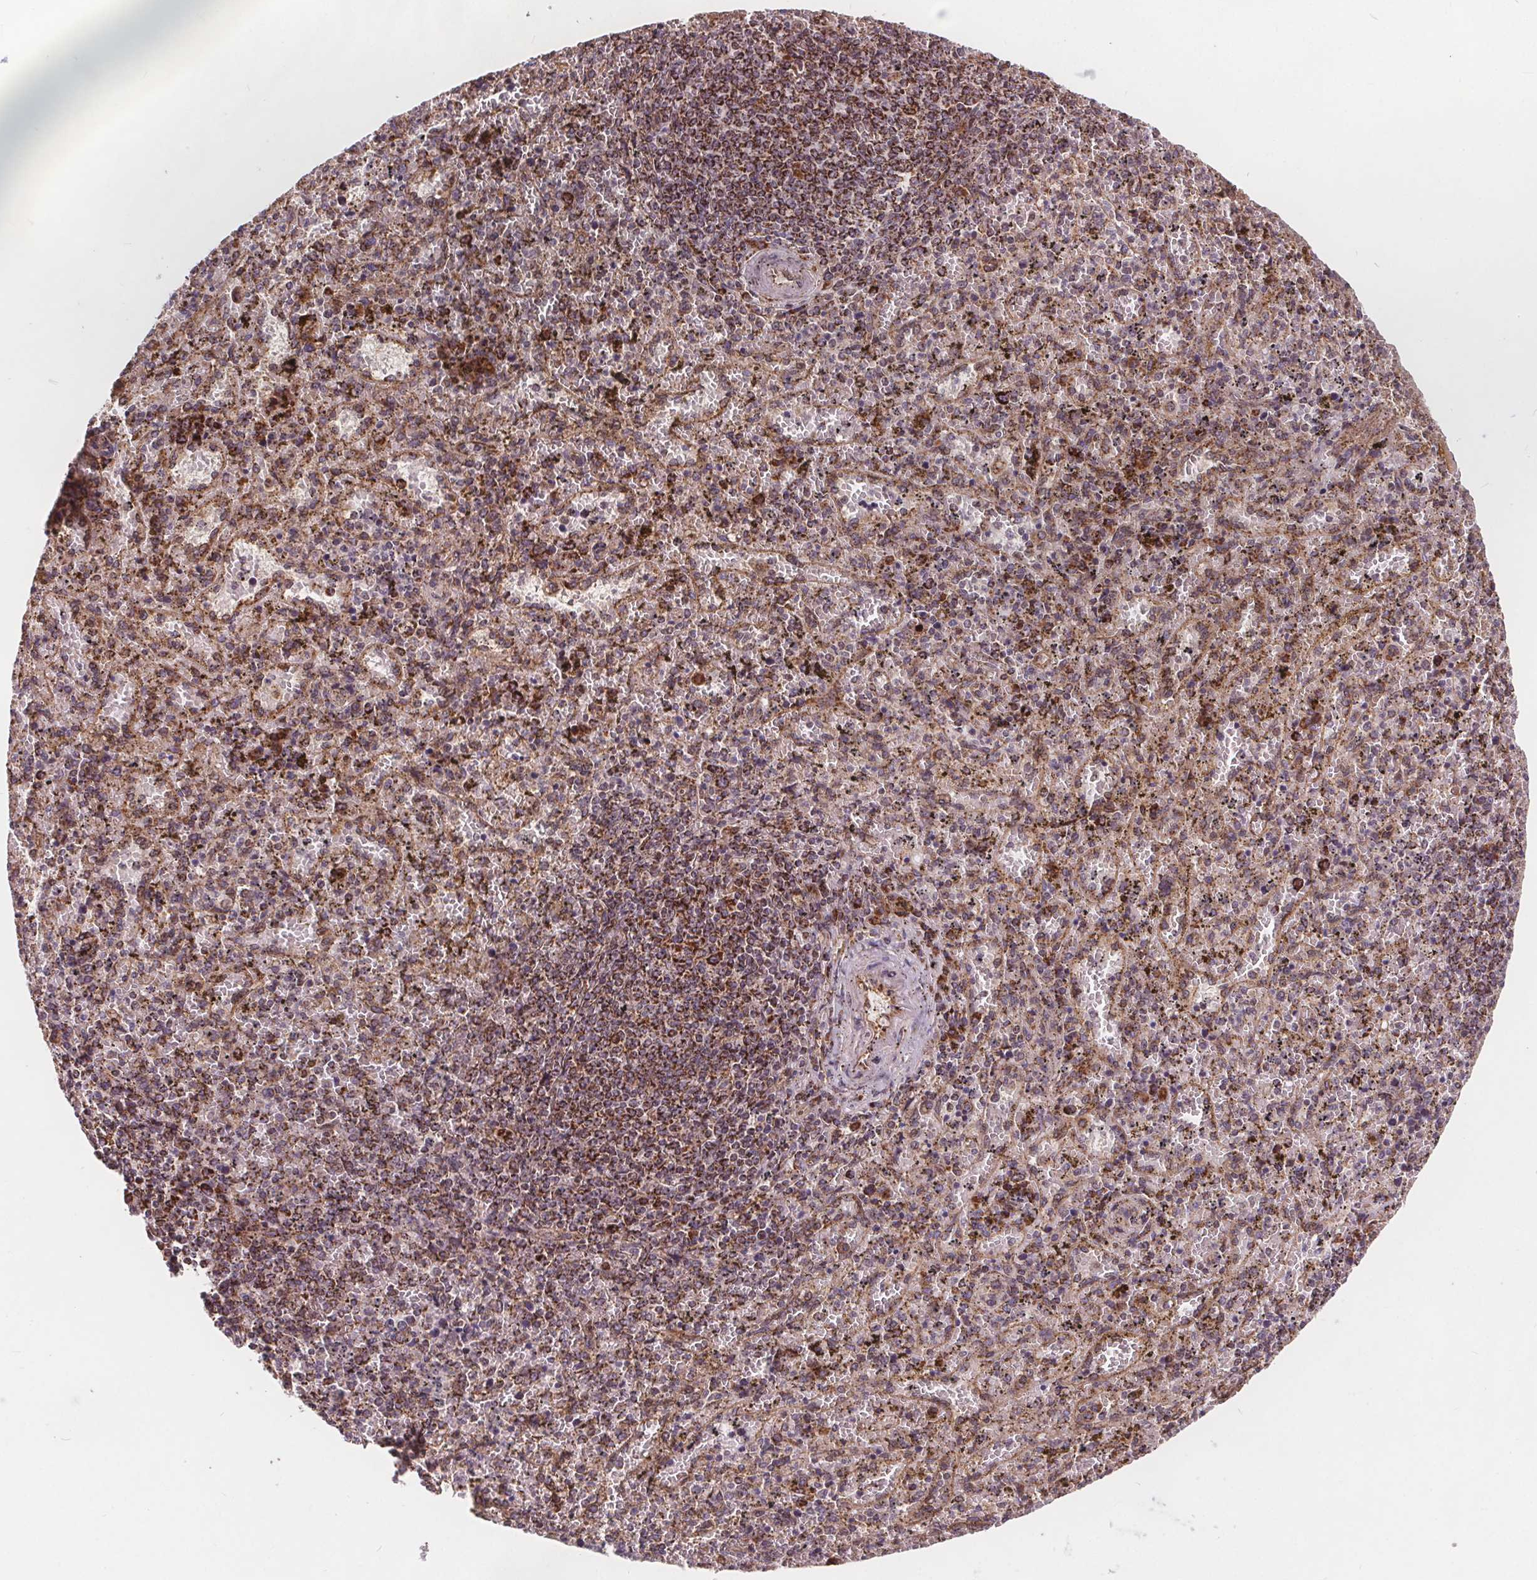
{"staining": {"intensity": "moderate", "quantity": "25%-75%", "location": "cytoplasmic/membranous"}, "tissue": "spleen", "cell_type": "Cells in red pulp", "image_type": "normal", "snomed": [{"axis": "morphology", "description": "Normal tissue, NOS"}, {"axis": "topography", "description": "Spleen"}], "caption": "Immunohistochemistry (IHC) of unremarkable human spleen exhibits medium levels of moderate cytoplasmic/membranous expression in about 25%-75% of cells in red pulp.", "gene": "PLSCR3", "patient": {"sex": "female", "age": 50}}